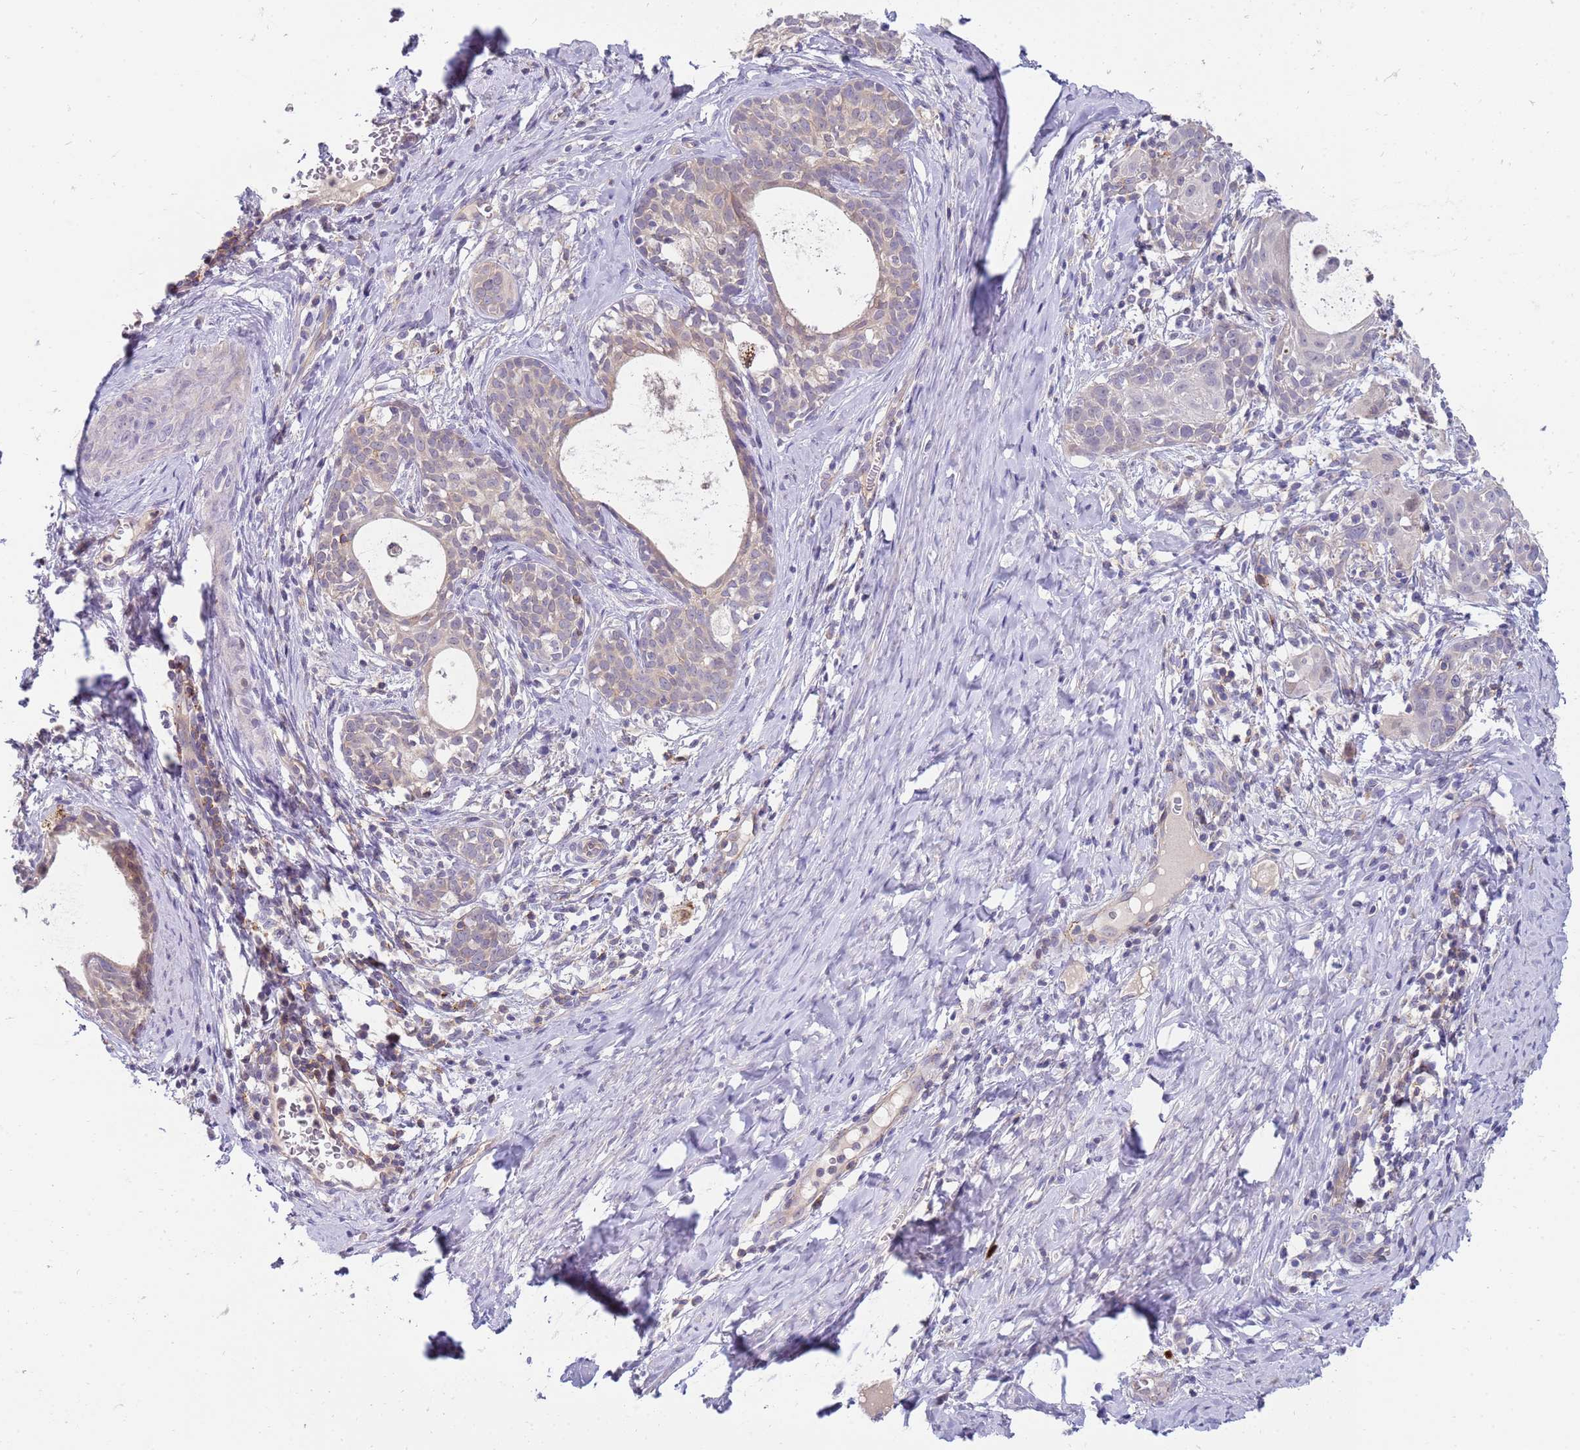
{"staining": {"intensity": "weak", "quantity": "25%-75%", "location": "cytoplasmic/membranous"}, "tissue": "cervical cancer", "cell_type": "Tumor cells", "image_type": "cancer", "snomed": [{"axis": "morphology", "description": "Squamous cell carcinoma, NOS"}, {"axis": "topography", "description": "Cervix"}], "caption": "There is low levels of weak cytoplasmic/membranous staining in tumor cells of cervical squamous cell carcinoma, as demonstrated by immunohistochemical staining (brown color).", "gene": "STK25", "patient": {"sex": "female", "age": 52}}